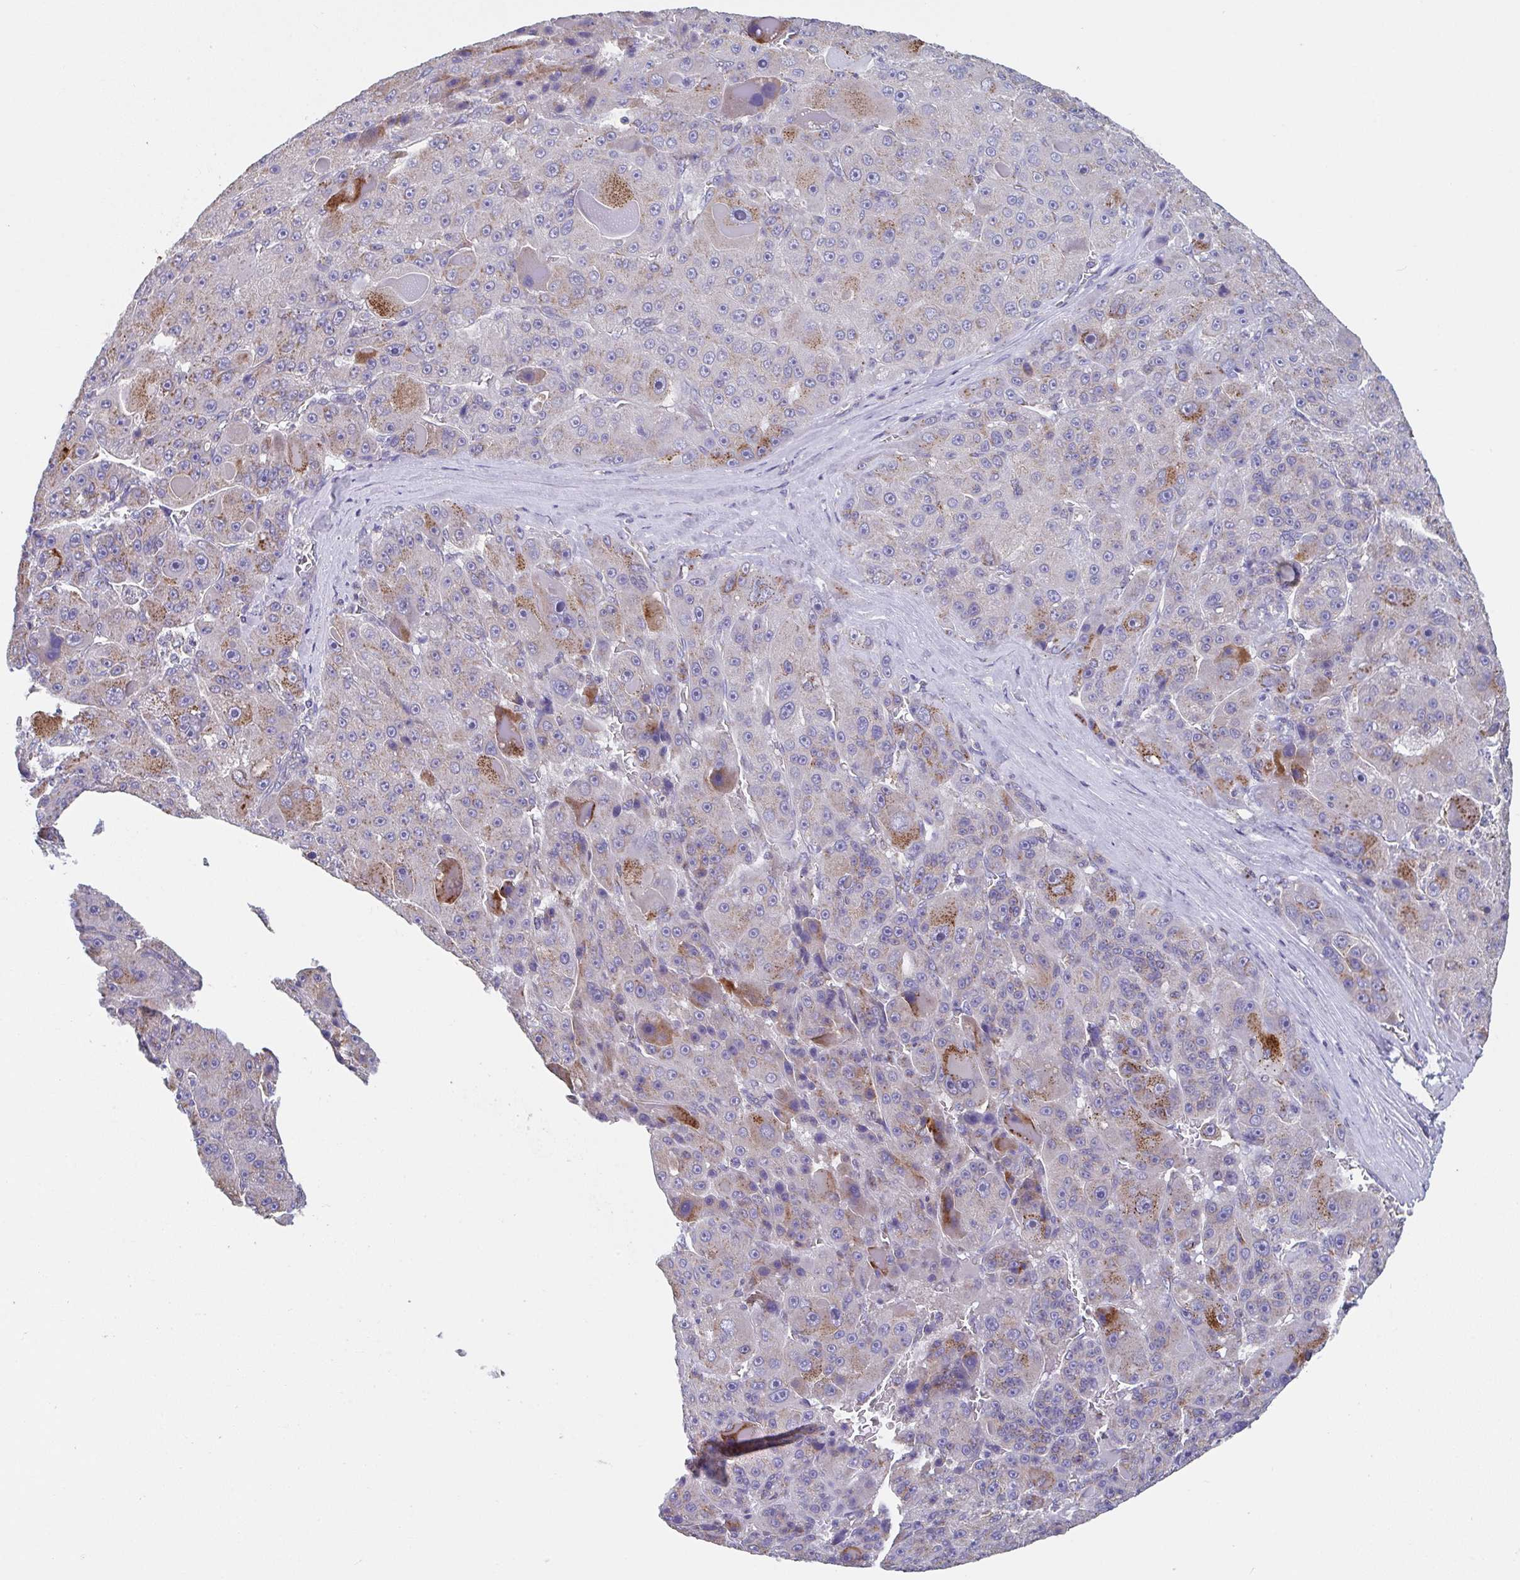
{"staining": {"intensity": "moderate", "quantity": "25%-75%", "location": "cytoplasmic/membranous"}, "tissue": "liver cancer", "cell_type": "Tumor cells", "image_type": "cancer", "snomed": [{"axis": "morphology", "description": "Carcinoma, Hepatocellular, NOS"}, {"axis": "topography", "description": "Liver"}], "caption": "Immunohistochemistry (IHC) (DAB) staining of liver hepatocellular carcinoma demonstrates moderate cytoplasmic/membranous protein staining in about 25%-75% of tumor cells.", "gene": "PROSER3", "patient": {"sex": "male", "age": 76}}